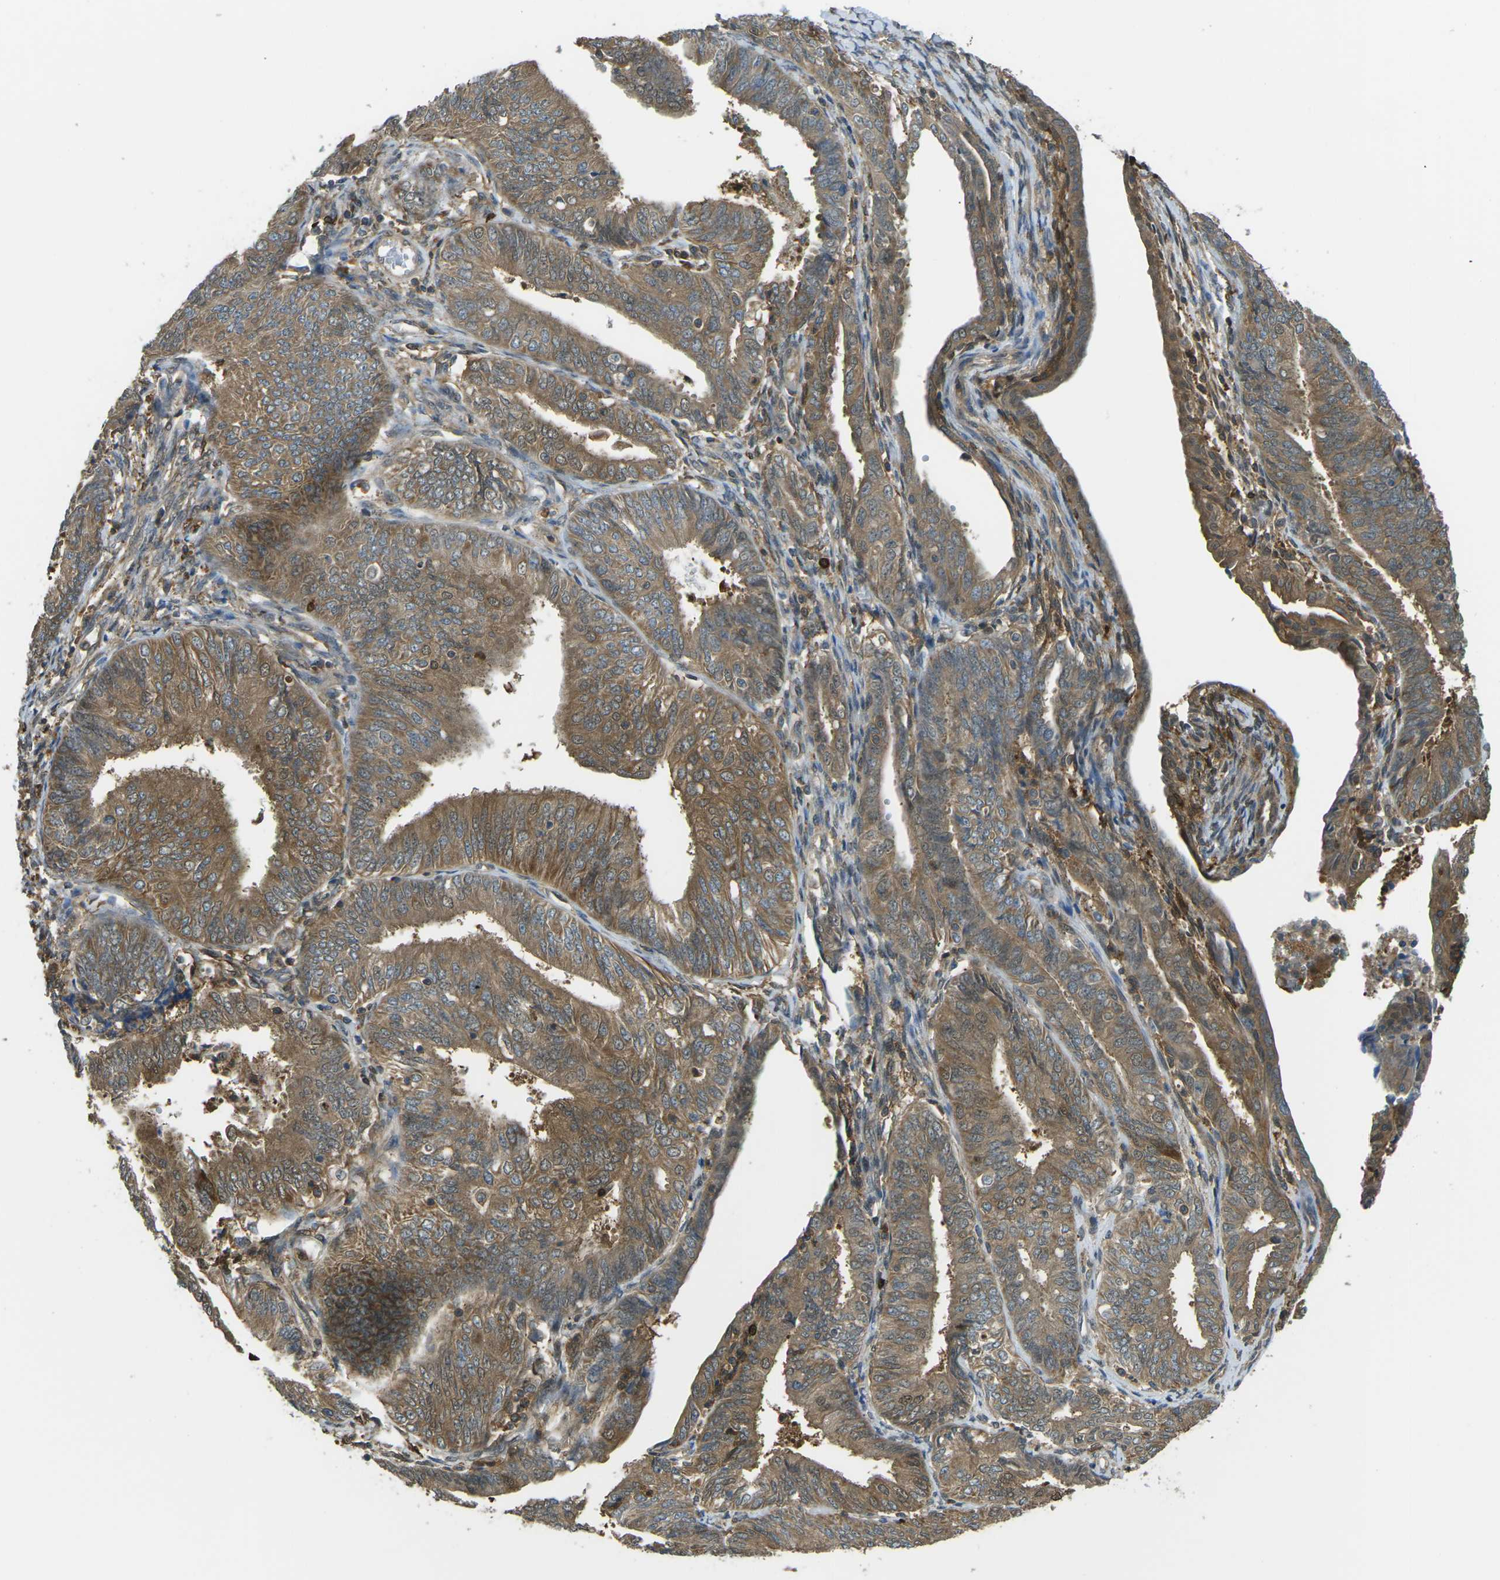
{"staining": {"intensity": "moderate", "quantity": ">75%", "location": "cytoplasmic/membranous"}, "tissue": "endometrial cancer", "cell_type": "Tumor cells", "image_type": "cancer", "snomed": [{"axis": "morphology", "description": "Adenocarcinoma, NOS"}, {"axis": "topography", "description": "Endometrium"}], "caption": "Protein staining exhibits moderate cytoplasmic/membranous staining in approximately >75% of tumor cells in adenocarcinoma (endometrial). The protein is shown in brown color, while the nuclei are stained blue.", "gene": "PIEZO2", "patient": {"sex": "female", "age": 58}}